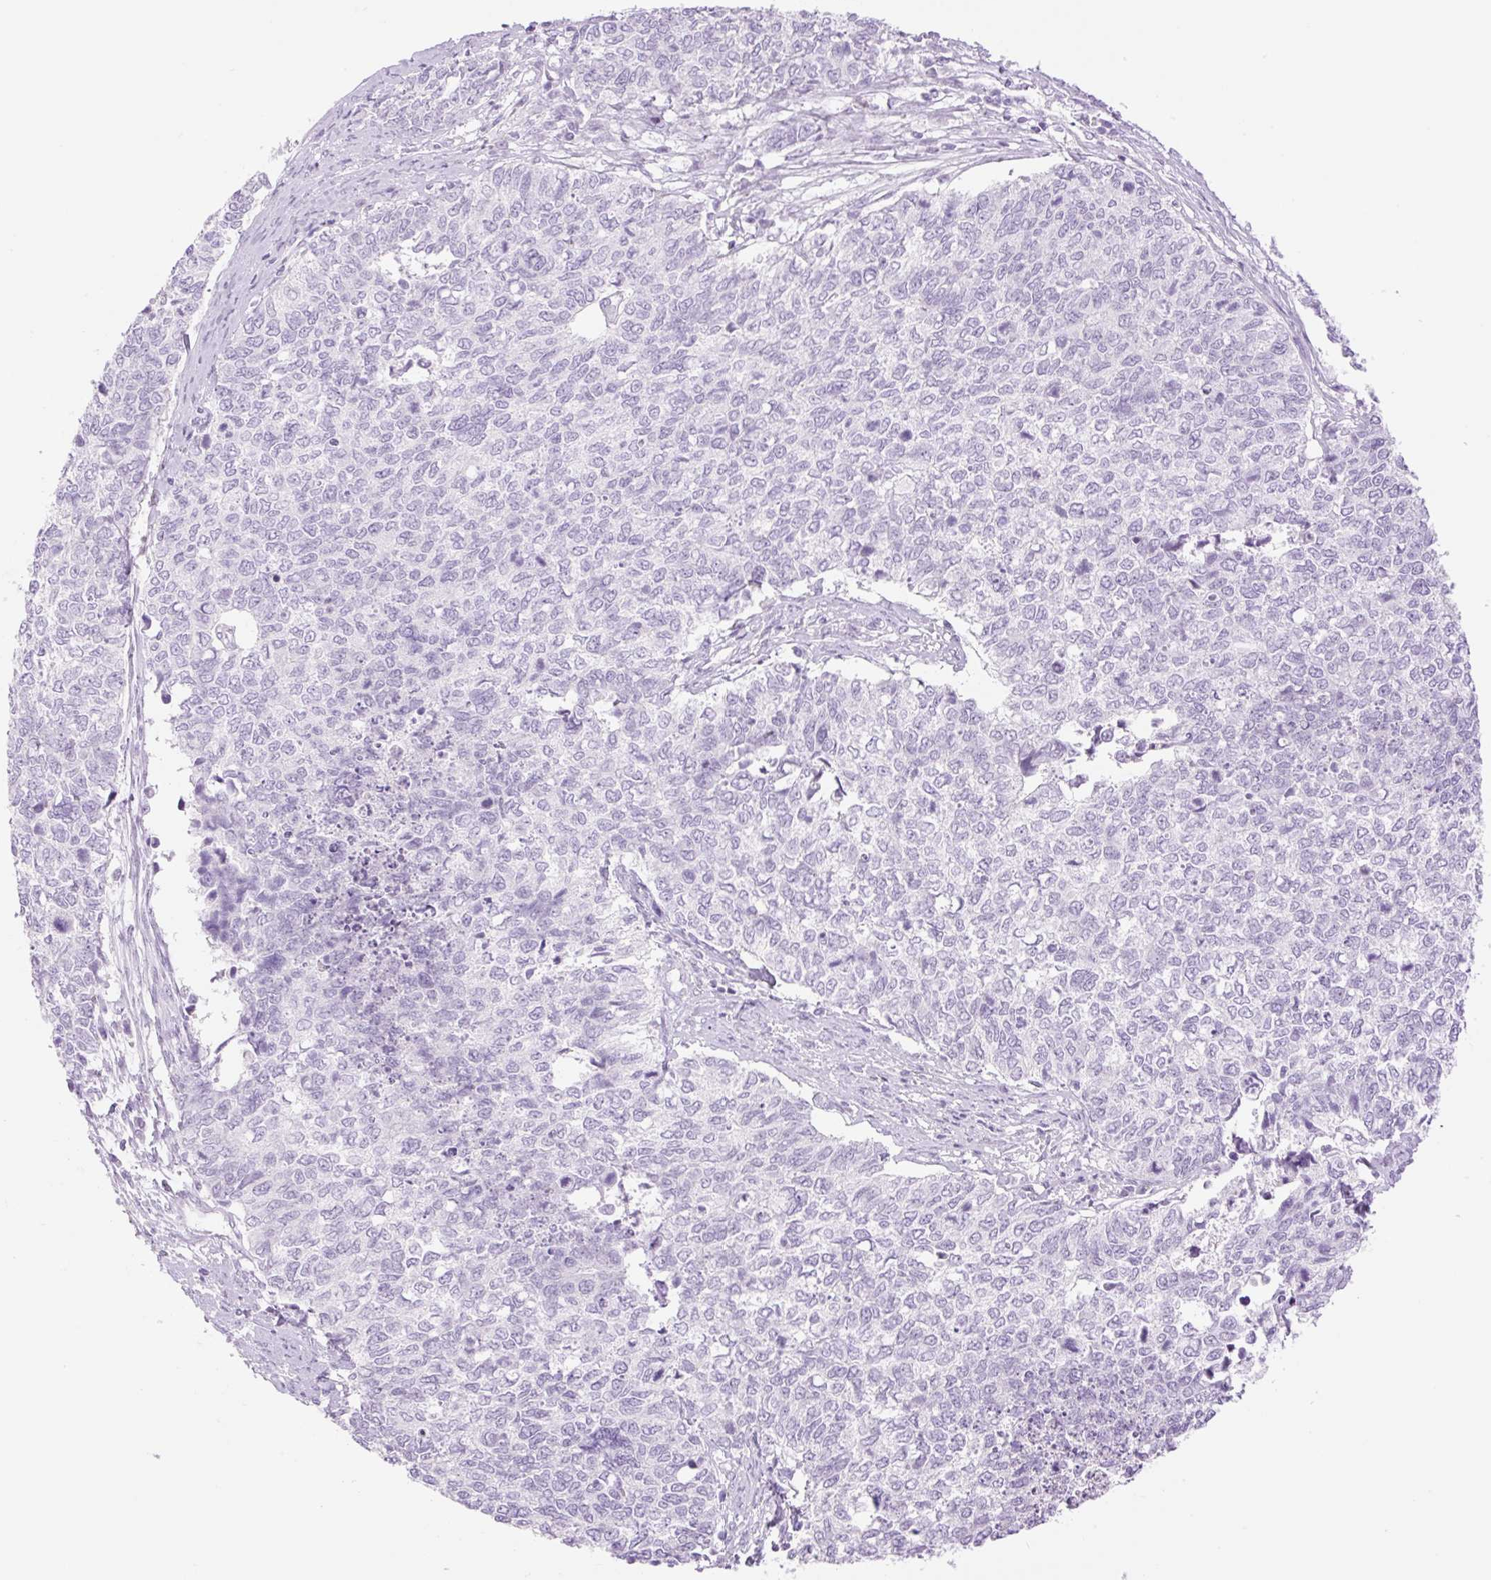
{"staining": {"intensity": "negative", "quantity": "none", "location": "none"}, "tissue": "cervical cancer", "cell_type": "Tumor cells", "image_type": "cancer", "snomed": [{"axis": "morphology", "description": "Adenocarcinoma, NOS"}, {"axis": "topography", "description": "Cervix"}], "caption": "Adenocarcinoma (cervical) was stained to show a protein in brown. There is no significant staining in tumor cells. The staining was performed using DAB (3,3'-diaminobenzidine) to visualize the protein expression in brown, while the nuclei were stained in blue with hematoxylin (Magnification: 20x).", "gene": "SP140L", "patient": {"sex": "female", "age": 63}}